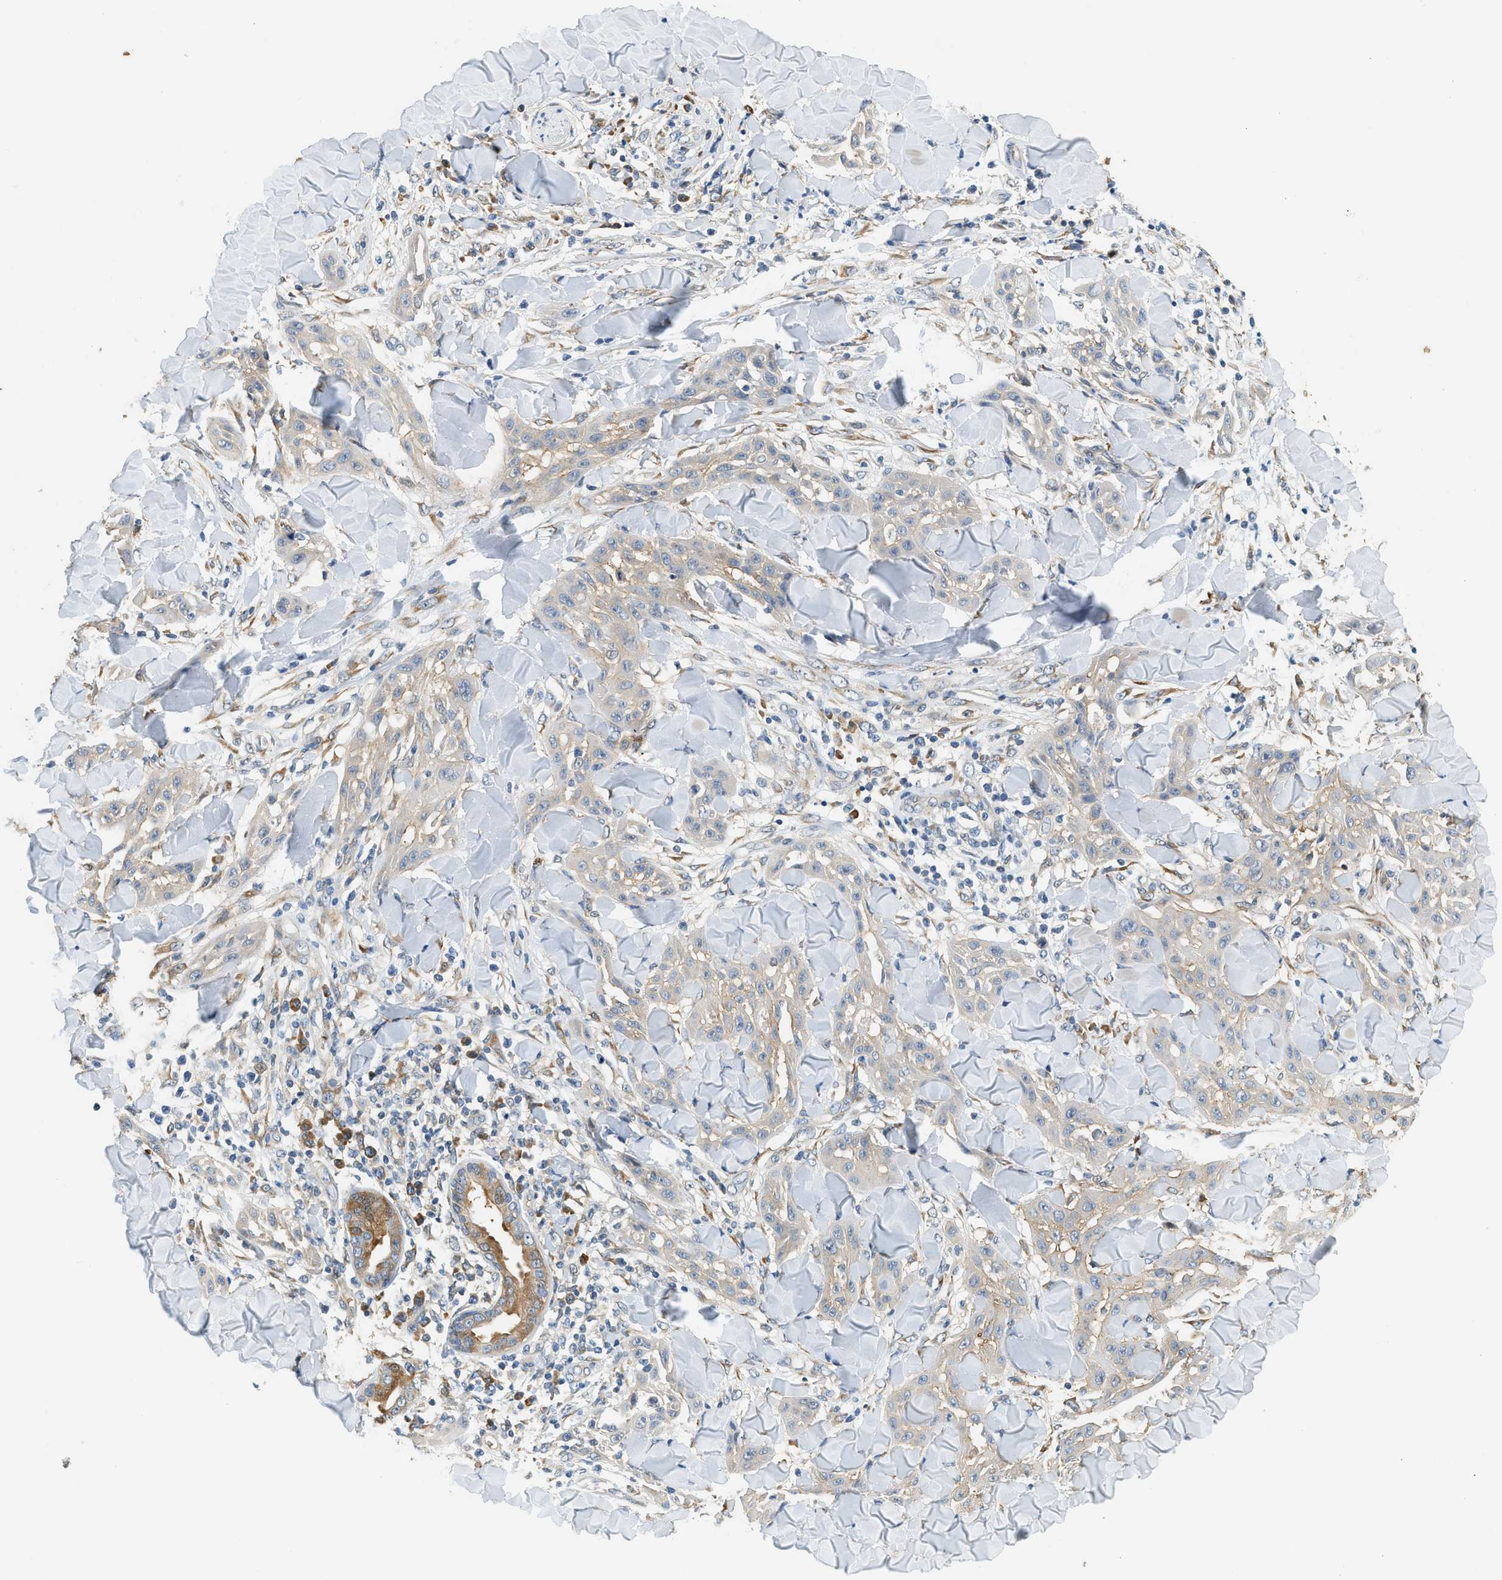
{"staining": {"intensity": "weak", "quantity": "<25%", "location": "cytoplasmic/membranous"}, "tissue": "skin cancer", "cell_type": "Tumor cells", "image_type": "cancer", "snomed": [{"axis": "morphology", "description": "Squamous cell carcinoma, NOS"}, {"axis": "topography", "description": "Skin"}], "caption": "The immunohistochemistry image has no significant positivity in tumor cells of skin squamous cell carcinoma tissue.", "gene": "CYTH2", "patient": {"sex": "male", "age": 24}}